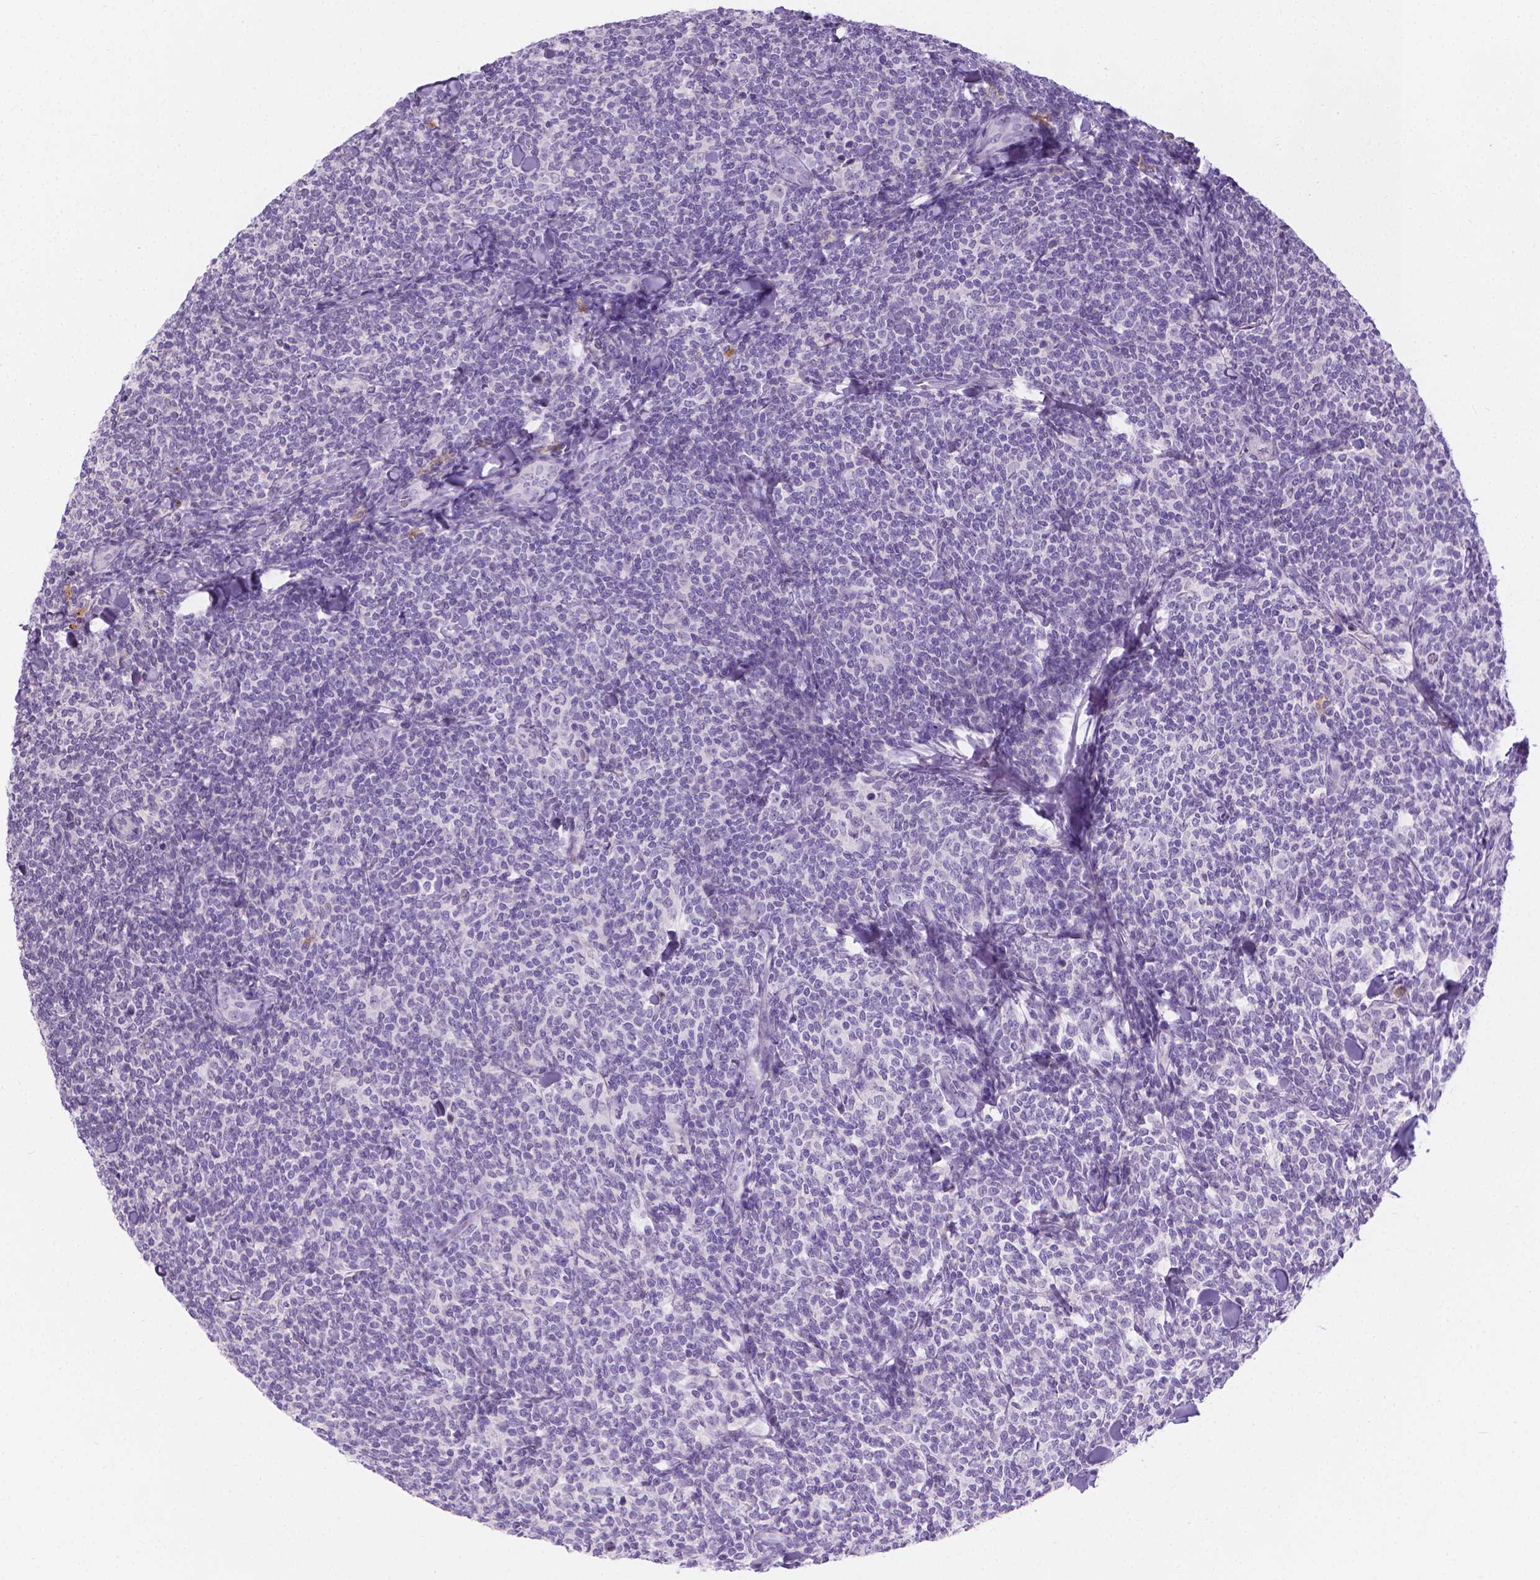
{"staining": {"intensity": "negative", "quantity": "none", "location": "none"}, "tissue": "lymphoma", "cell_type": "Tumor cells", "image_type": "cancer", "snomed": [{"axis": "morphology", "description": "Malignant lymphoma, non-Hodgkin's type, Low grade"}, {"axis": "topography", "description": "Lymph node"}], "caption": "This is a histopathology image of immunohistochemistry (IHC) staining of malignant lymphoma, non-Hodgkin's type (low-grade), which shows no expression in tumor cells.", "gene": "SPAG6", "patient": {"sex": "female", "age": 56}}